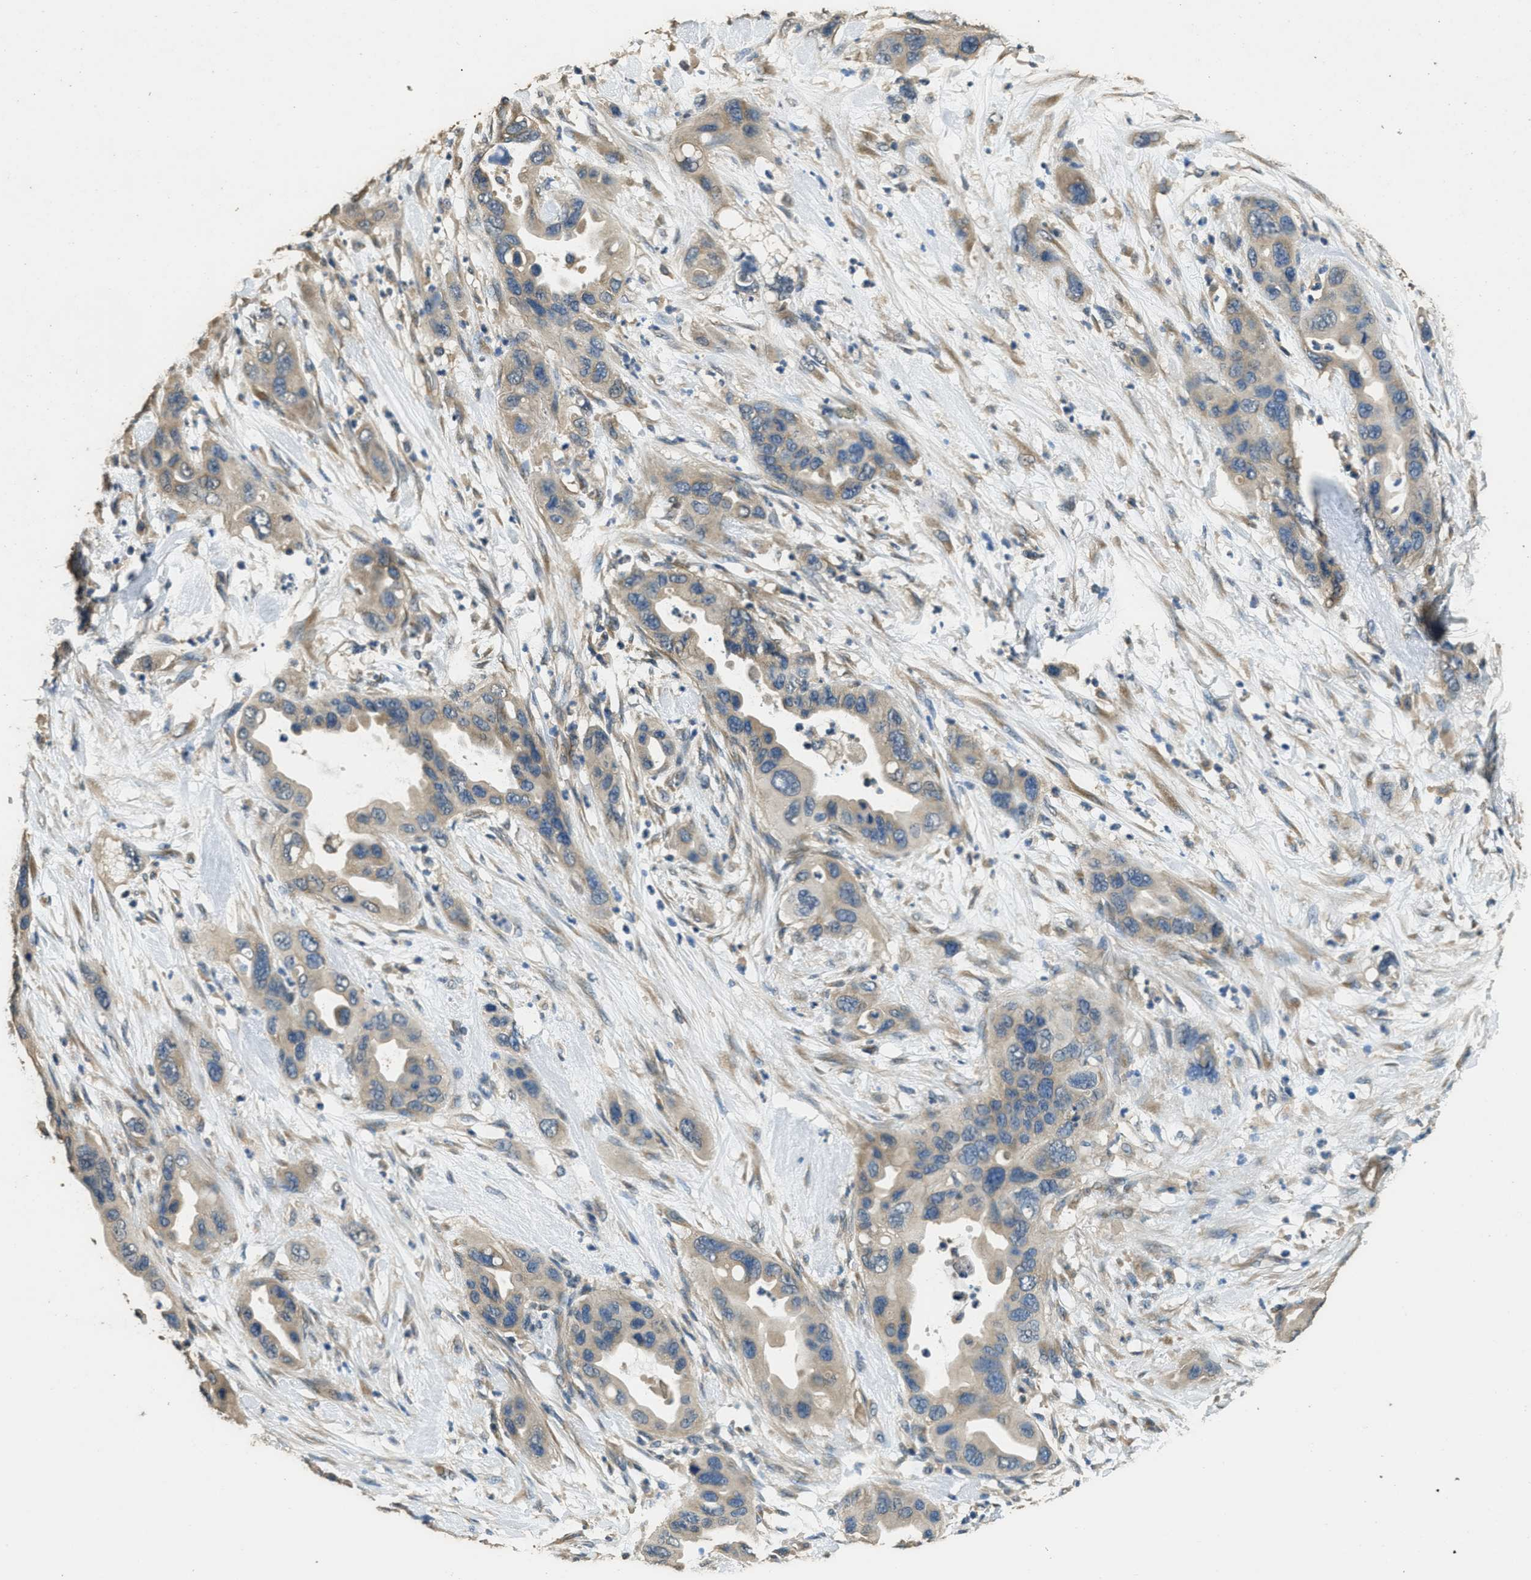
{"staining": {"intensity": "weak", "quantity": ">75%", "location": "cytoplasmic/membranous"}, "tissue": "pancreatic cancer", "cell_type": "Tumor cells", "image_type": "cancer", "snomed": [{"axis": "morphology", "description": "Adenocarcinoma, NOS"}, {"axis": "topography", "description": "Pancreas"}], "caption": "There is low levels of weak cytoplasmic/membranous positivity in tumor cells of pancreatic adenocarcinoma, as demonstrated by immunohistochemical staining (brown color).", "gene": "RAB6B", "patient": {"sex": "female", "age": 71}}